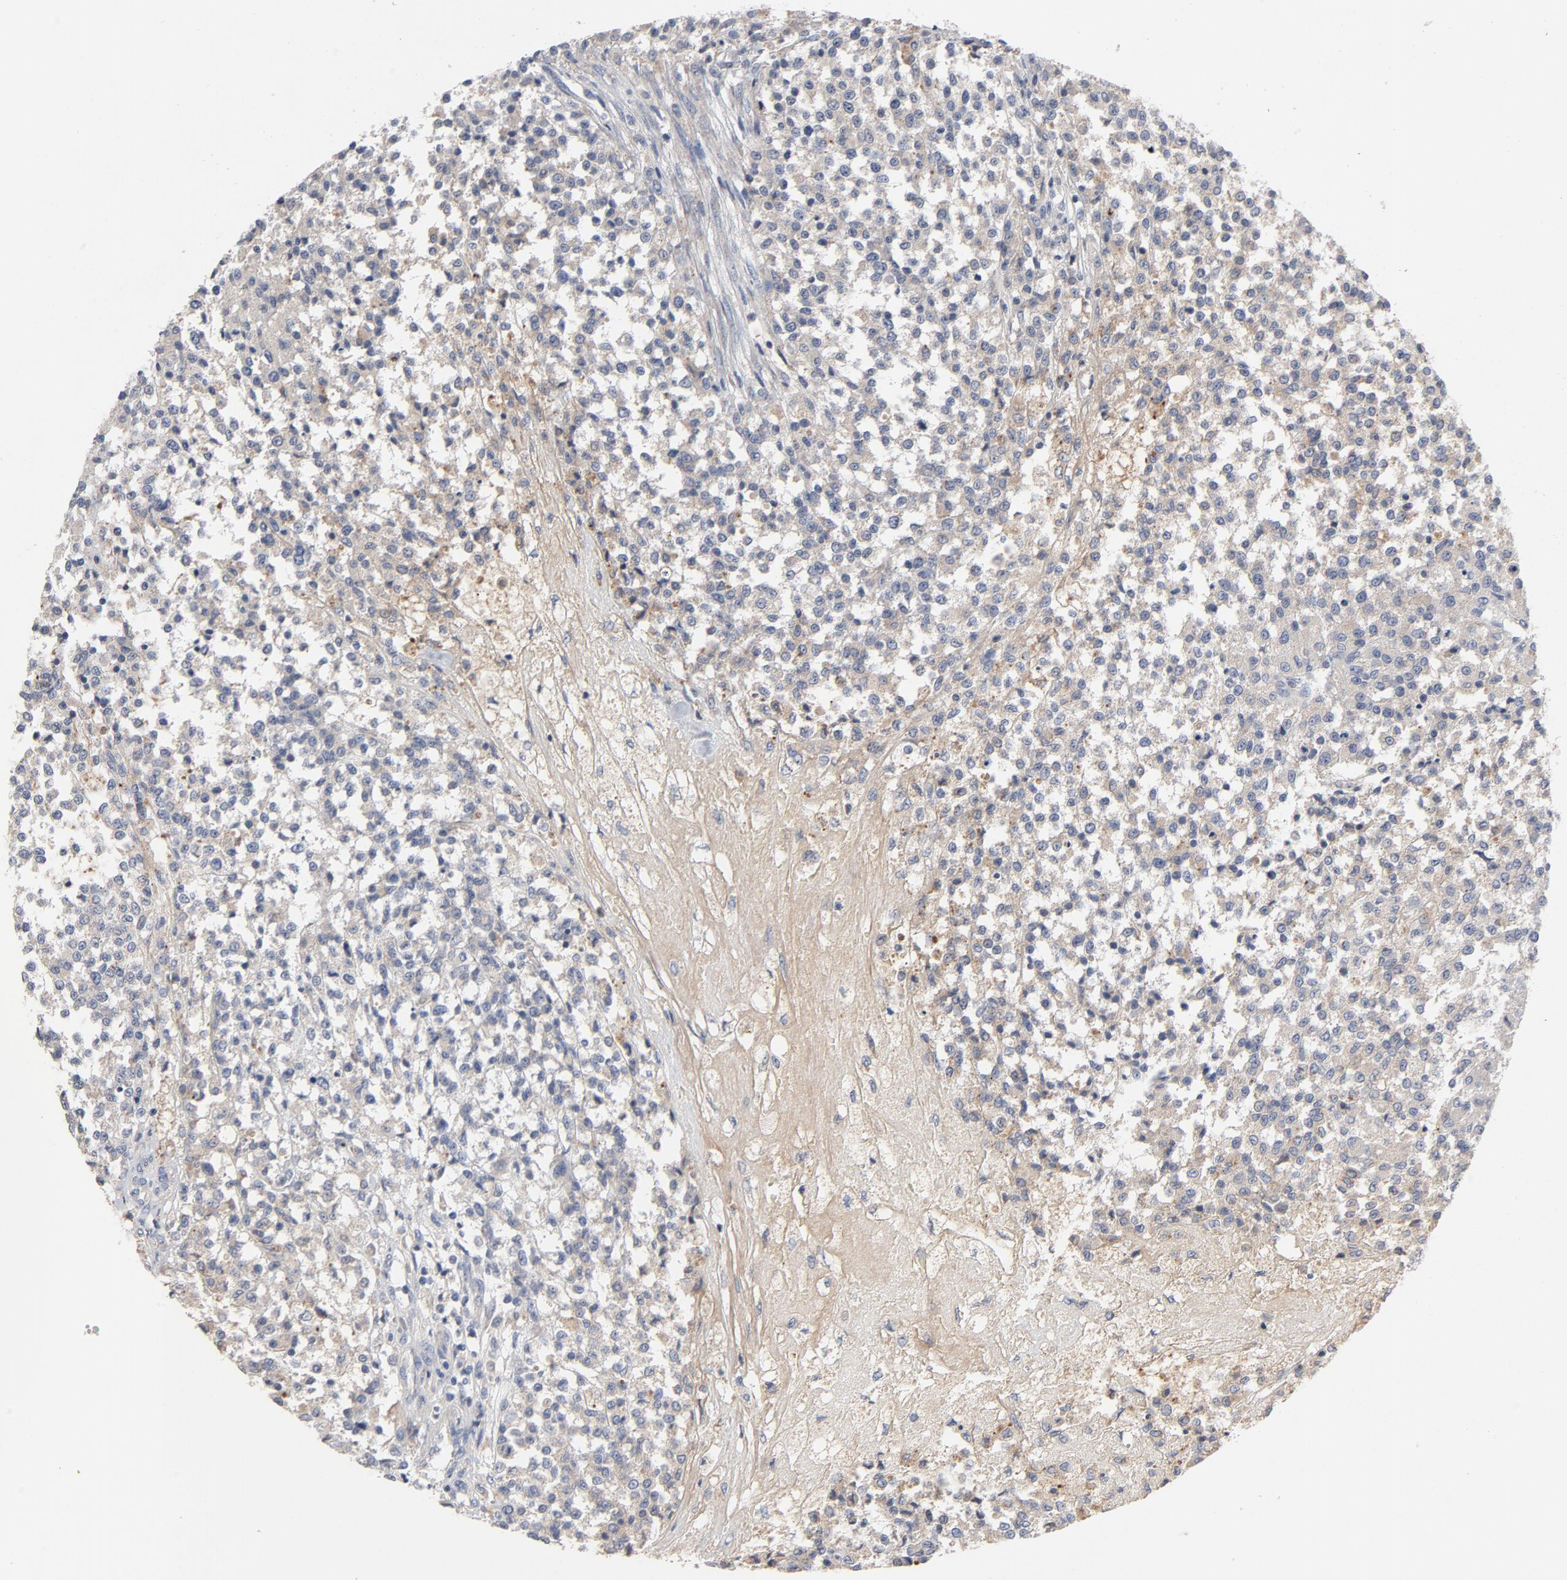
{"staining": {"intensity": "weak", "quantity": ">75%", "location": "cytoplasmic/membranous"}, "tissue": "testis cancer", "cell_type": "Tumor cells", "image_type": "cancer", "snomed": [{"axis": "morphology", "description": "Seminoma, NOS"}, {"axis": "topography", "description": "Testis"}], "caption": "Immunohistochemical staining of testis seminoma displays weak cytoplasmic/membranous protein expression in about >75% of tumor cells.", "gene": "CCDC134", "patient": {"sex": "male", "age": 59}}